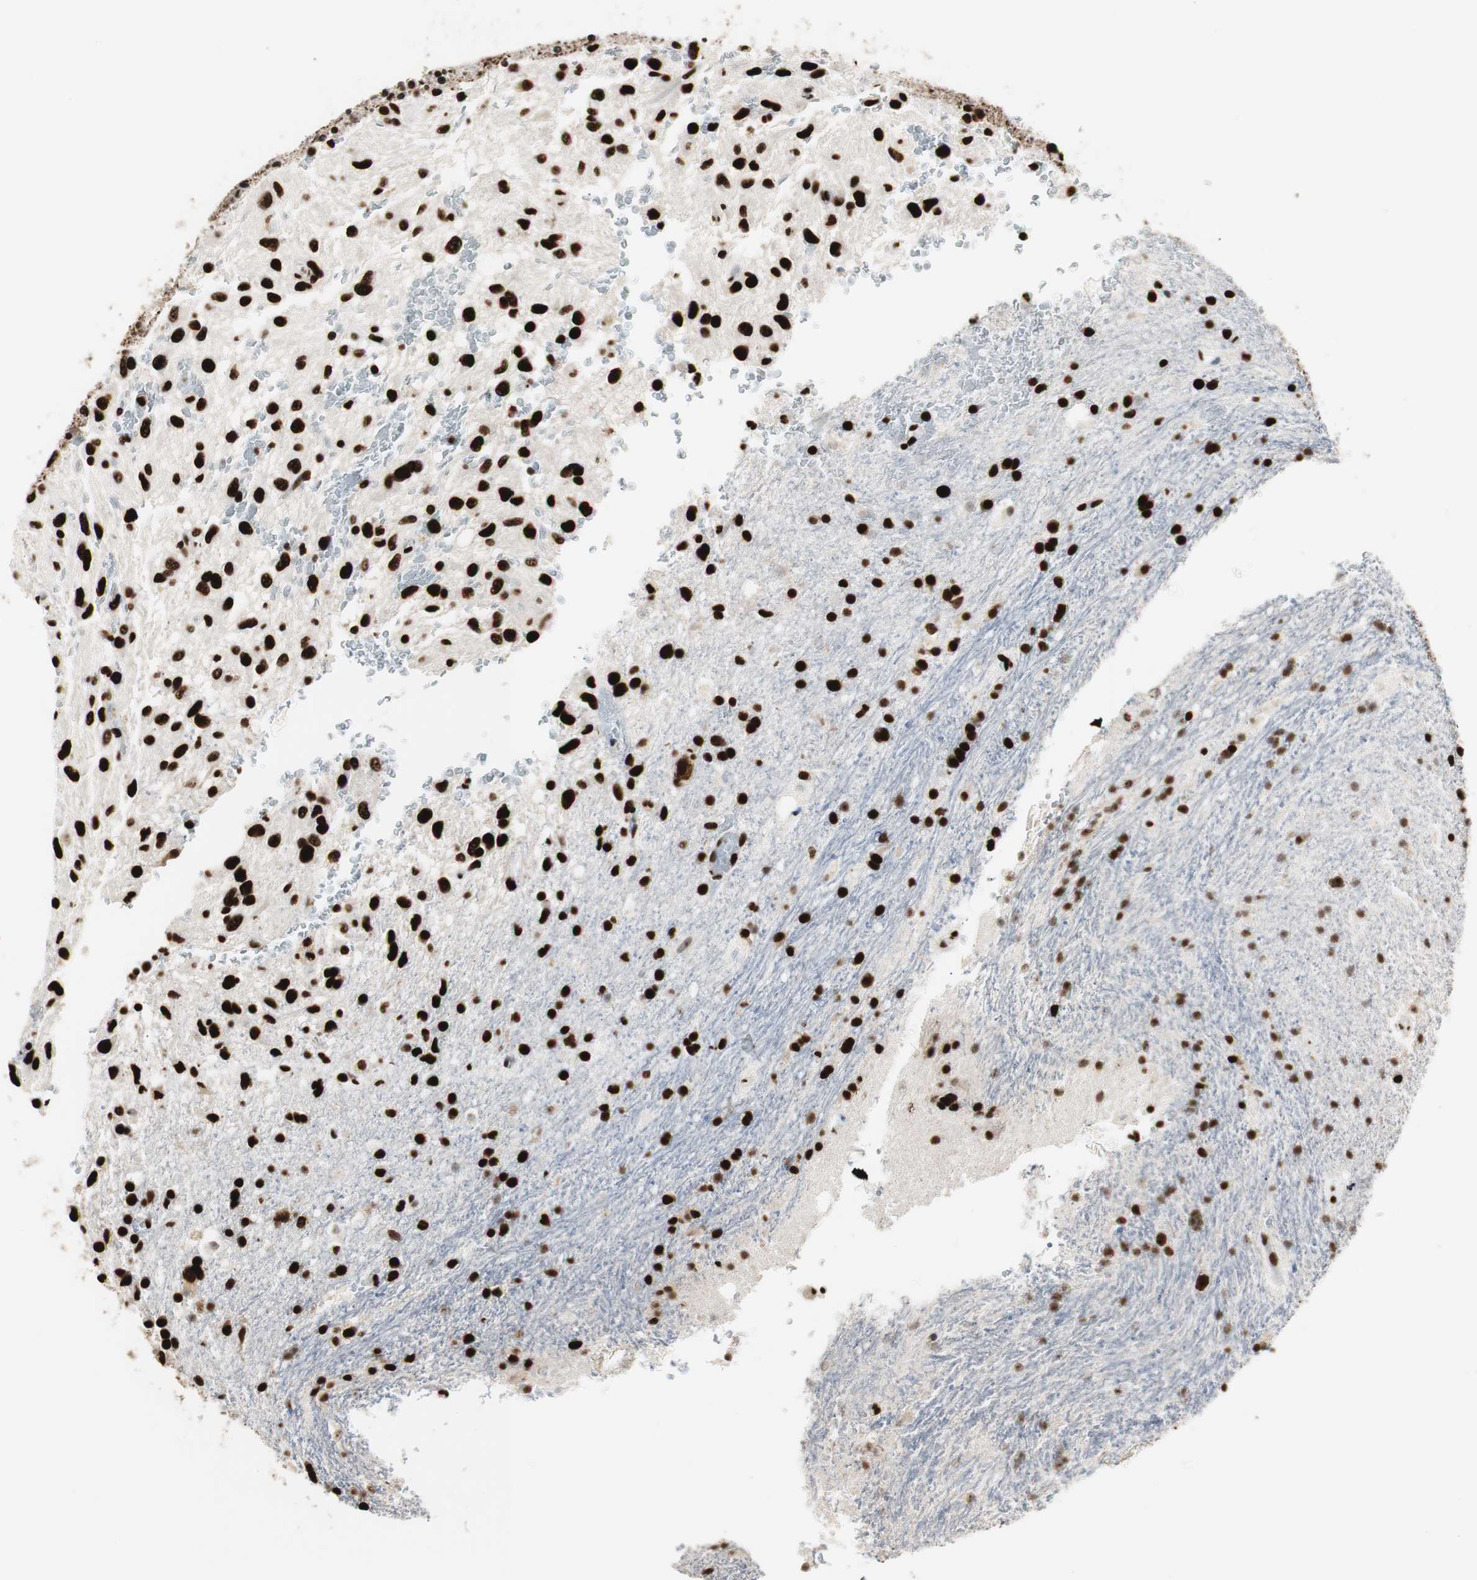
{"staining": {"intensity": "strong", "quantity": ">75%", "location": "nuclear"}, "tissue": "glioma", "cell_type": "Tumor cells", "image_type": "cancer", "snomed": [{"axis": "morphology", "description": "Glioma, malignant, Low grade"}, {"axis": "topography", "description": "Brain"}], "caption": "Tumor cells show high levels of strong nuclear expression in approximately >75% of cells in glioma.", "gene": "MTA2", "patient": {"sex": "male", "age": 77}}